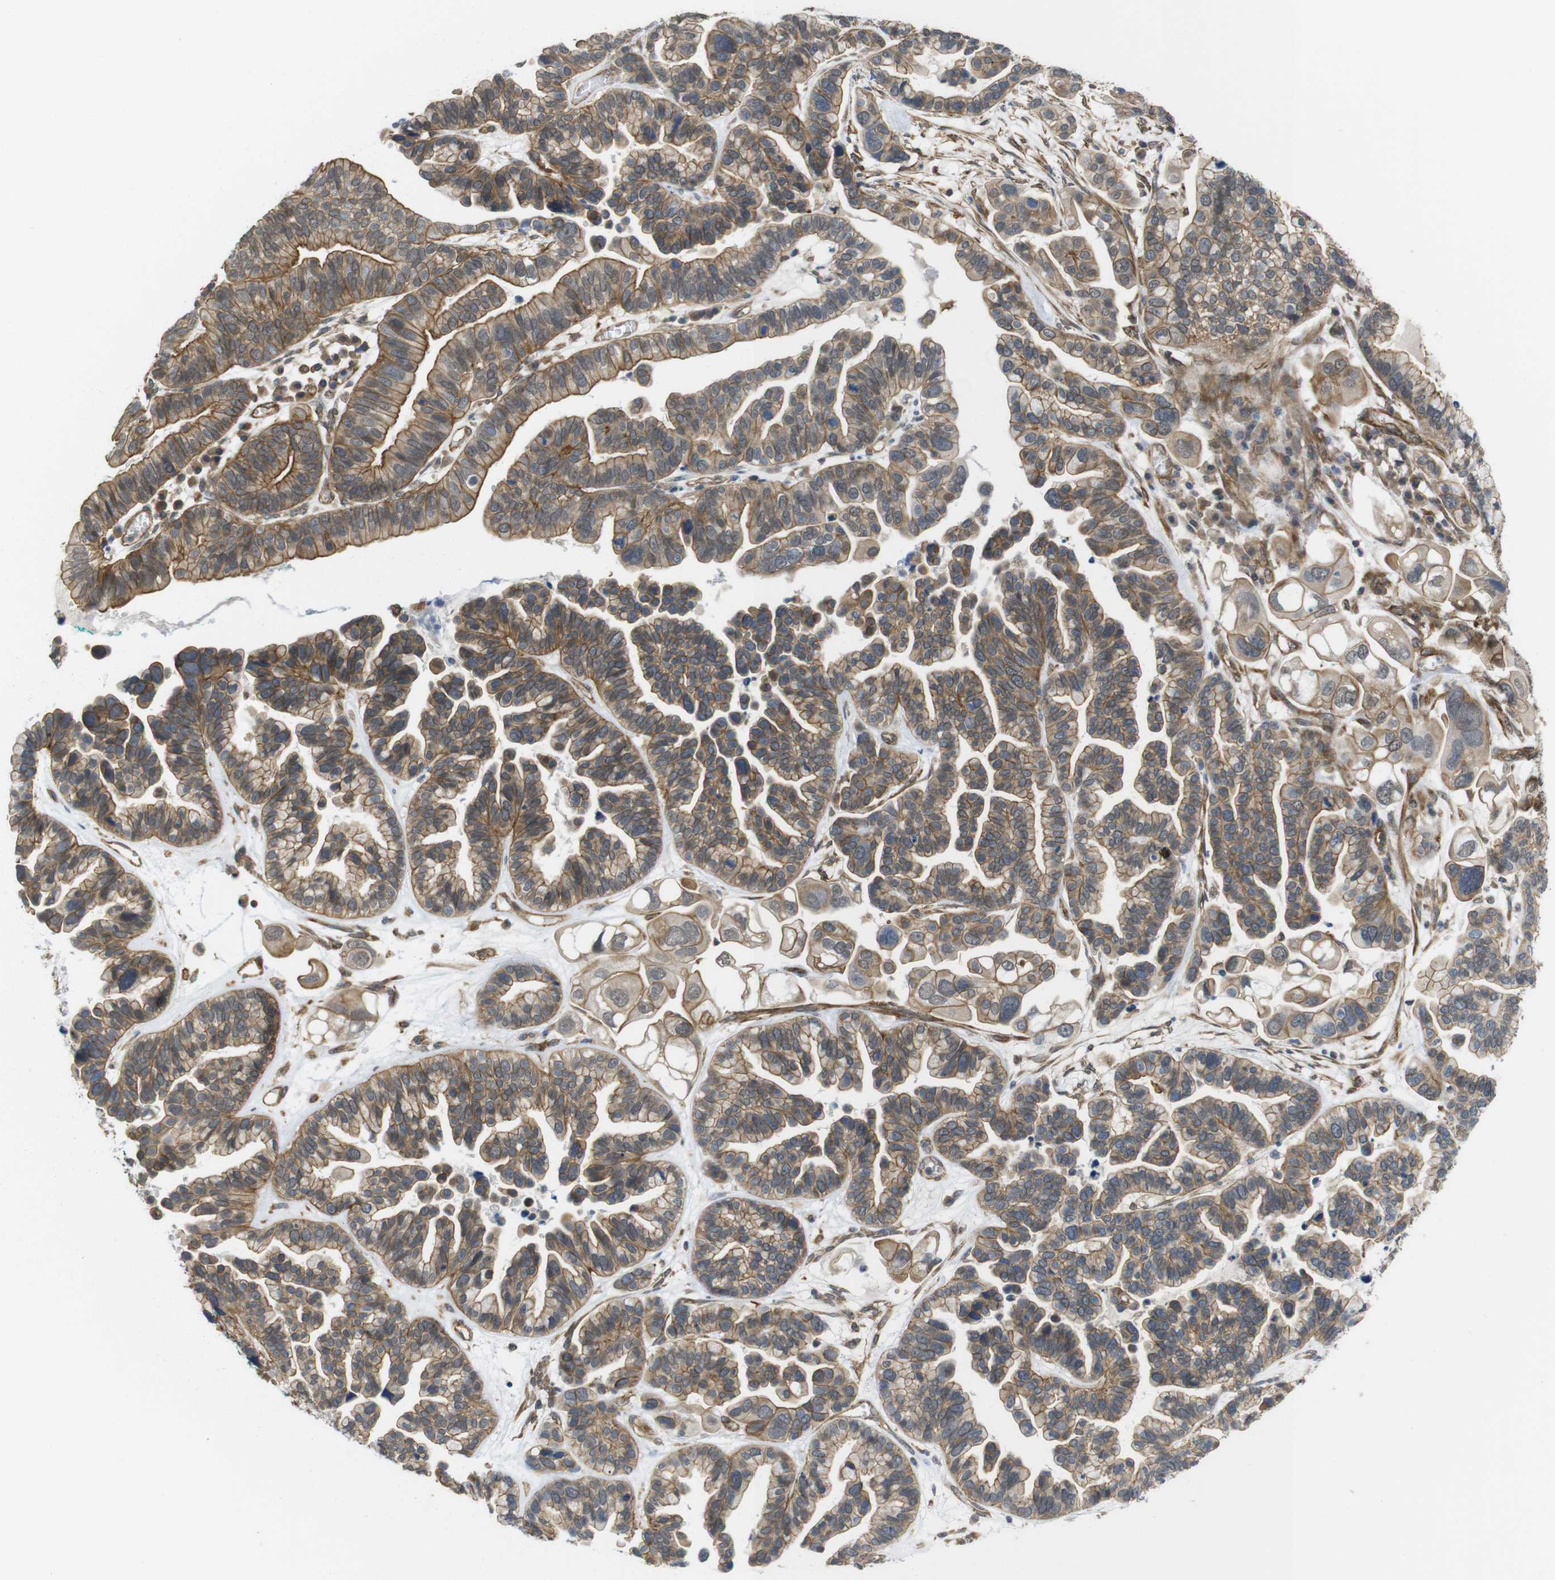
{"staining": {"intensity": "moderate", "quantity": ">75%", "location": "cytoplasmic/membranous"}, "tissue": "ovarian cancer", "cell_type": "Tumor cells", "image_type": "cancer", "snomed": [{"axis": "morphology", "description": "Cystadenocarcinoma, serous, NOS"}, {"axis": "topography", "description": "Ovary"}], "caption": "Moderate cytoplasmic/membranous protein positivity is appreciated in about >75% of tumor cells in ovarian serous cystadenocarcinoma. The staining was performed using DAB to visualize the protein expression in brown, while the nuclei were stained in blue with hematoxylin (Magnification: 20x).", "gene": "ZDHHC5", "patient": {"sex": "female", "age": 56}}